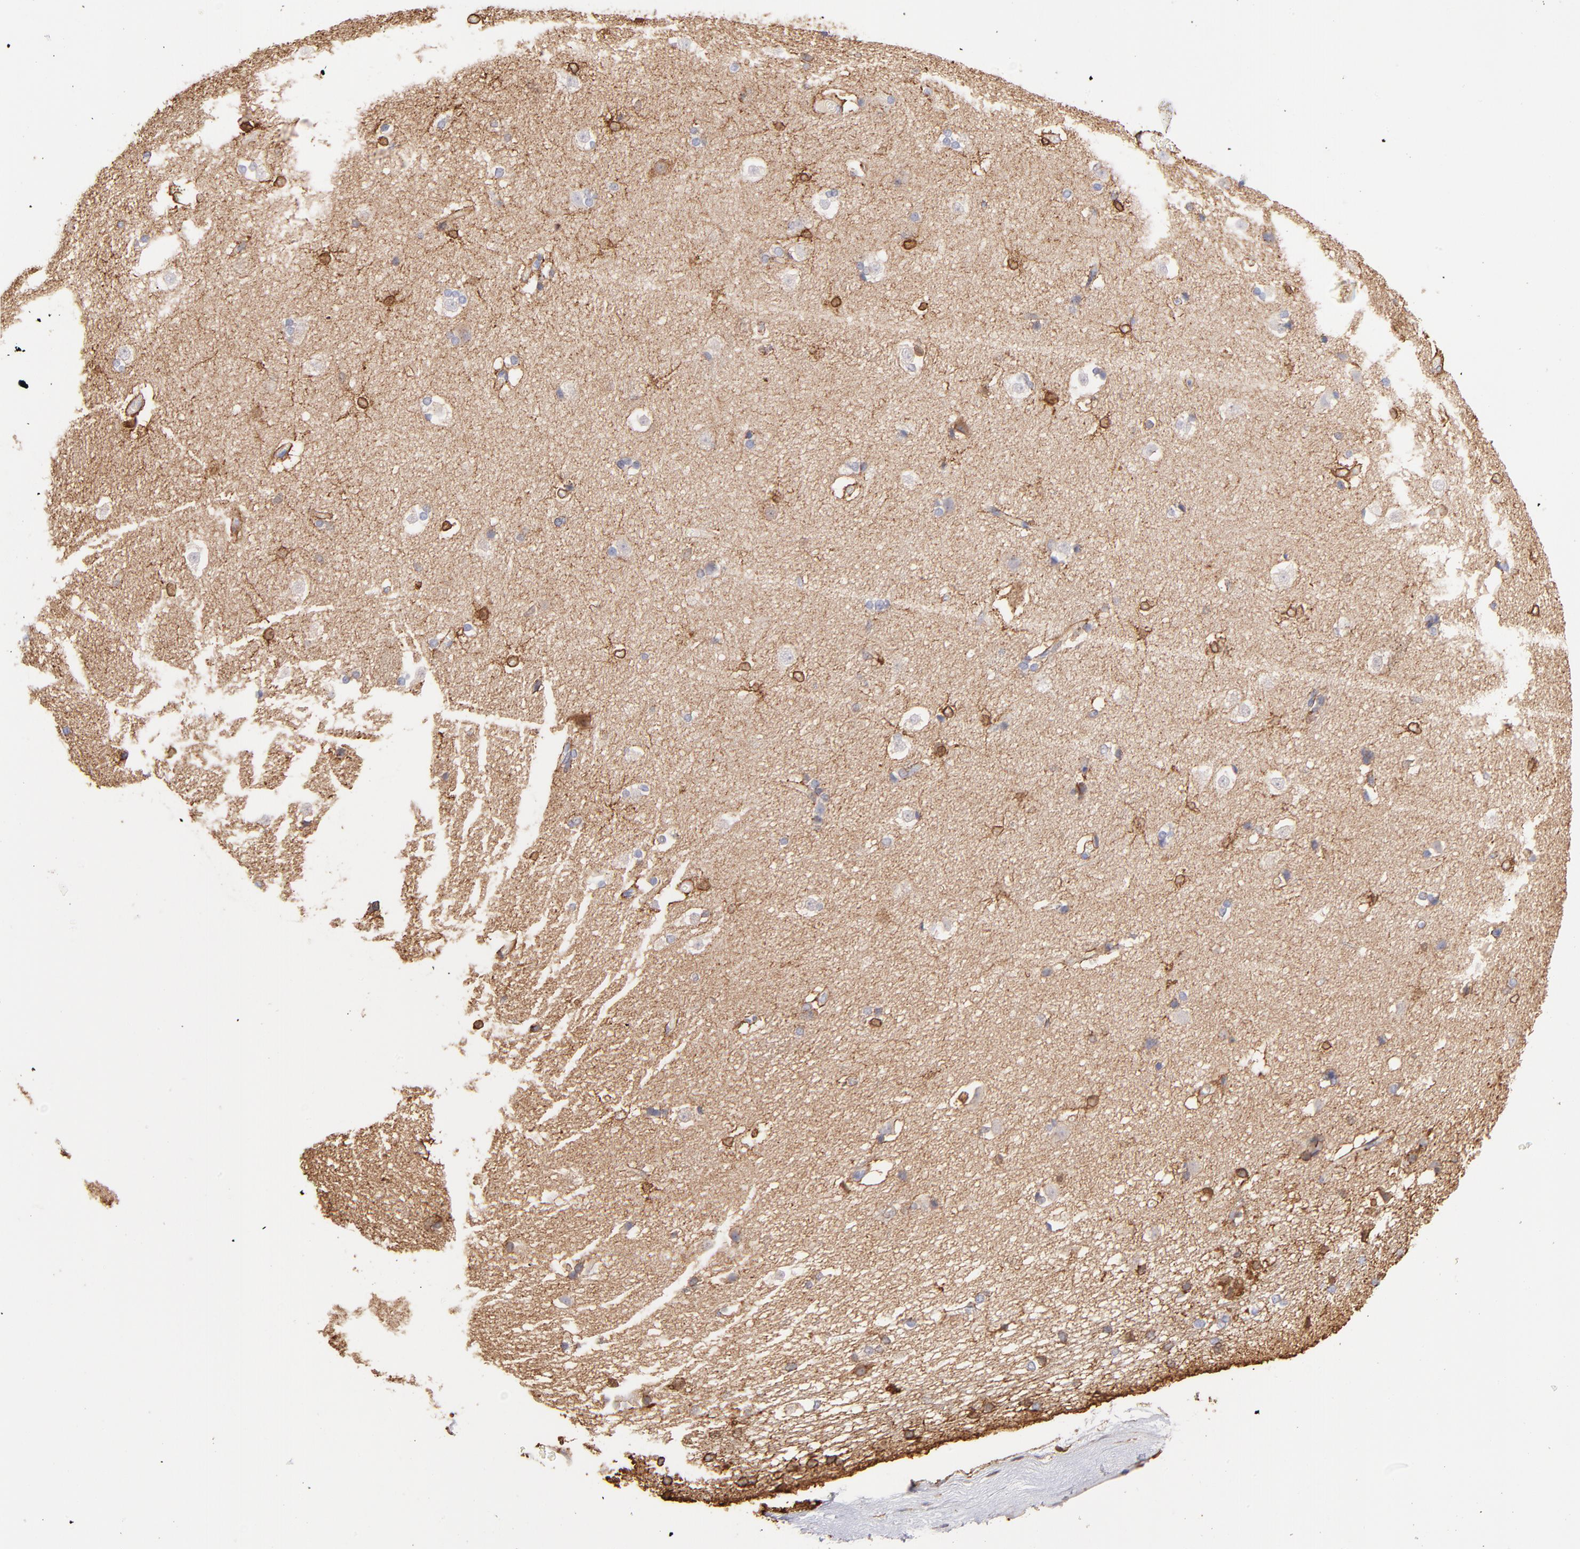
{"staining": {"intensity": "strong", "quantity": "25%-75%", "location": "cytoplasmic/membranous"}, "tissue": "caudate", "cell_type": "Glial cells", "image_type": "normal", "snomed": [{"axis": "morphology", "description": "Normal tissue, NOS"}, {"axis": "topography", "description": "Lateral ventricle wall"}], "caption": "Immunohistochemical staining of normal human caudate shows 25%-75% levels of strong cytoplasmic/membranous protein positivity in about 25%-75% of glial cells.", "gene": "PRKCA", "patient": {"sex": "female", "age": 19}}